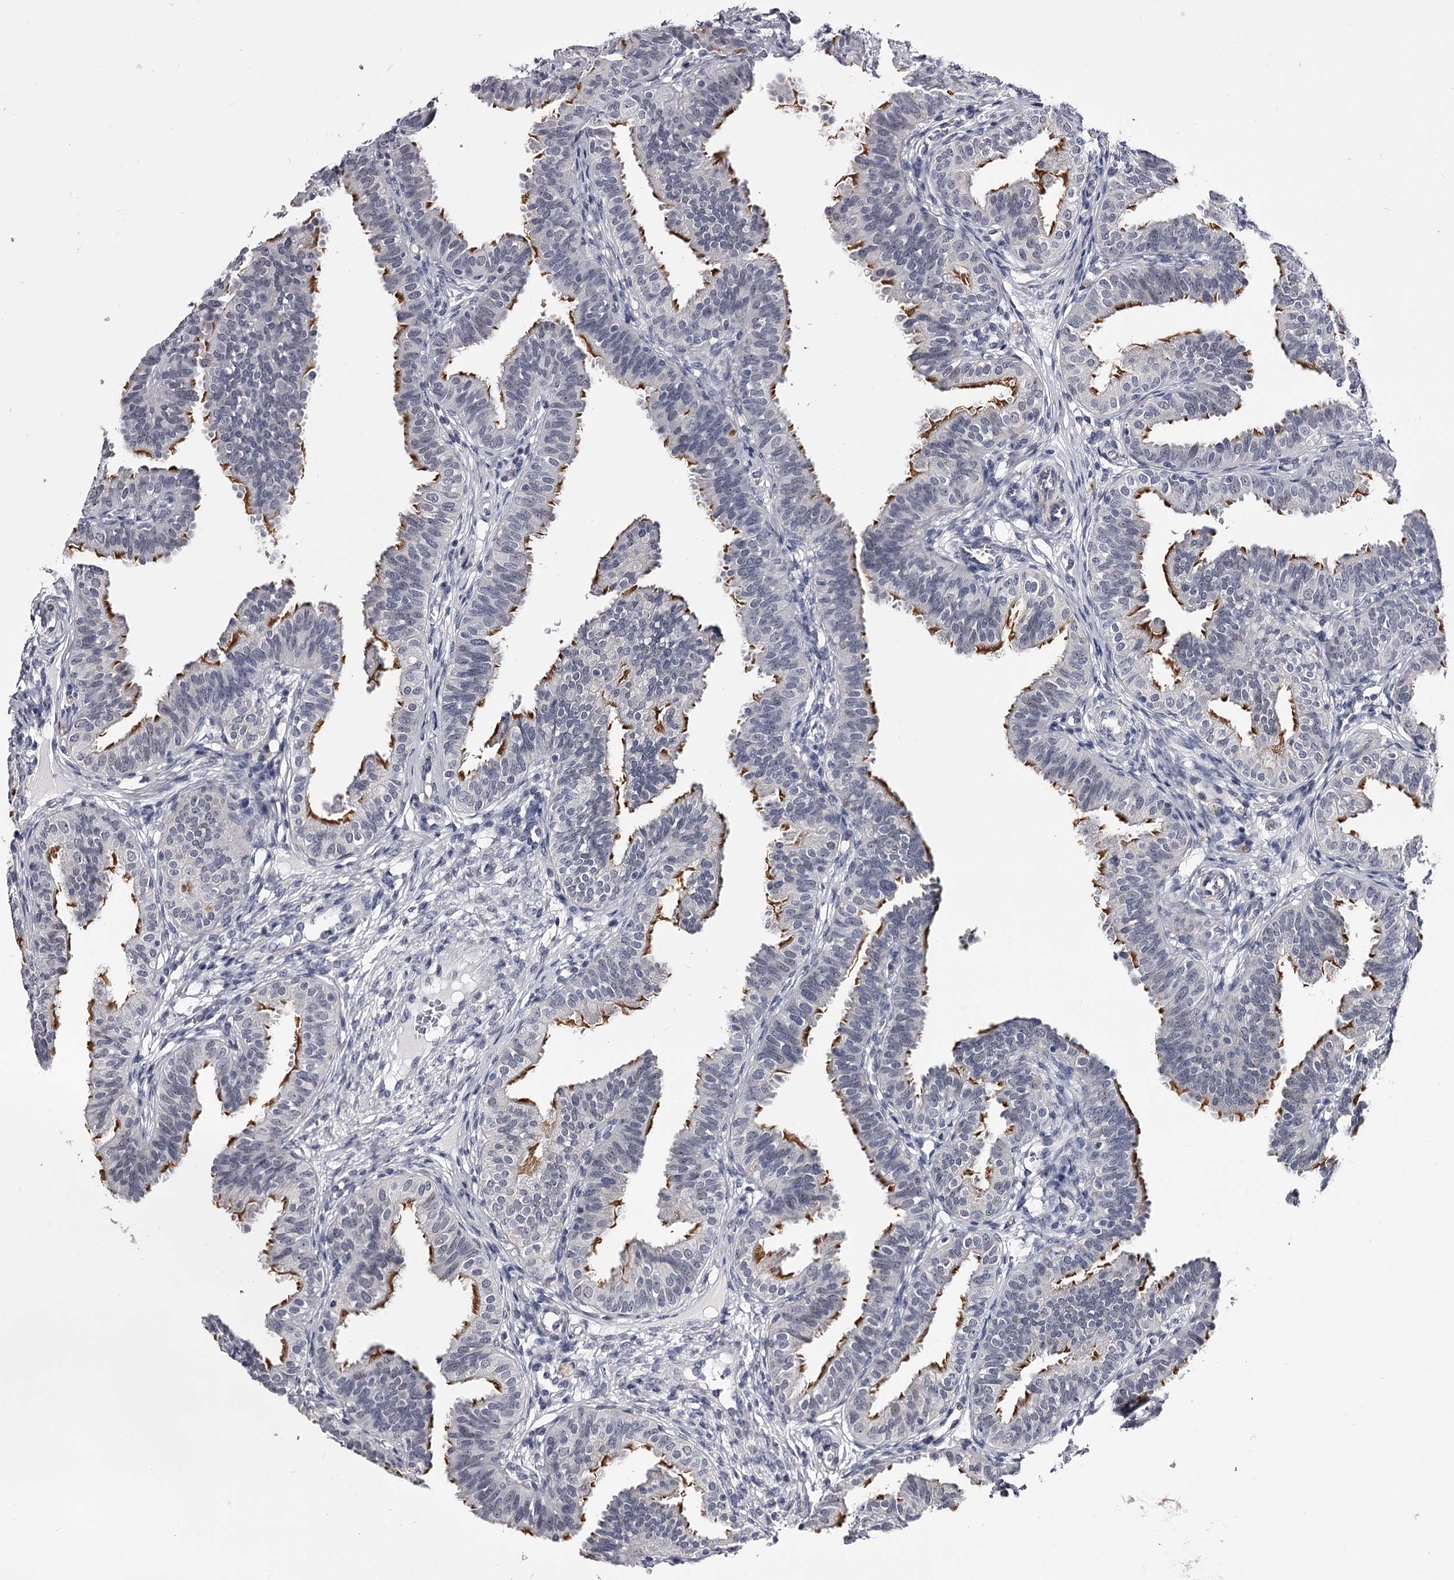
{"staining": {"intensity": "moderate", "quantity": "25%-75%", "location": "cytoplasmic/membranous"}, "tissue": "fallopian tube", "cell_type": "Glandular cells", "image_type": "normal", "snomed": [{"axis": "morphology", "description": "Normal tissue, NOS"}, {"axis": "topography", "description": "Fallopian tube"}], "caption": "The immunohistochemical stain labels moderate cytoplasmic/membranous staining in glandular cells of unremarkable fallopian tube.", "gene": "OVOL2", "patient": {"sex": "female", "age": 35}}